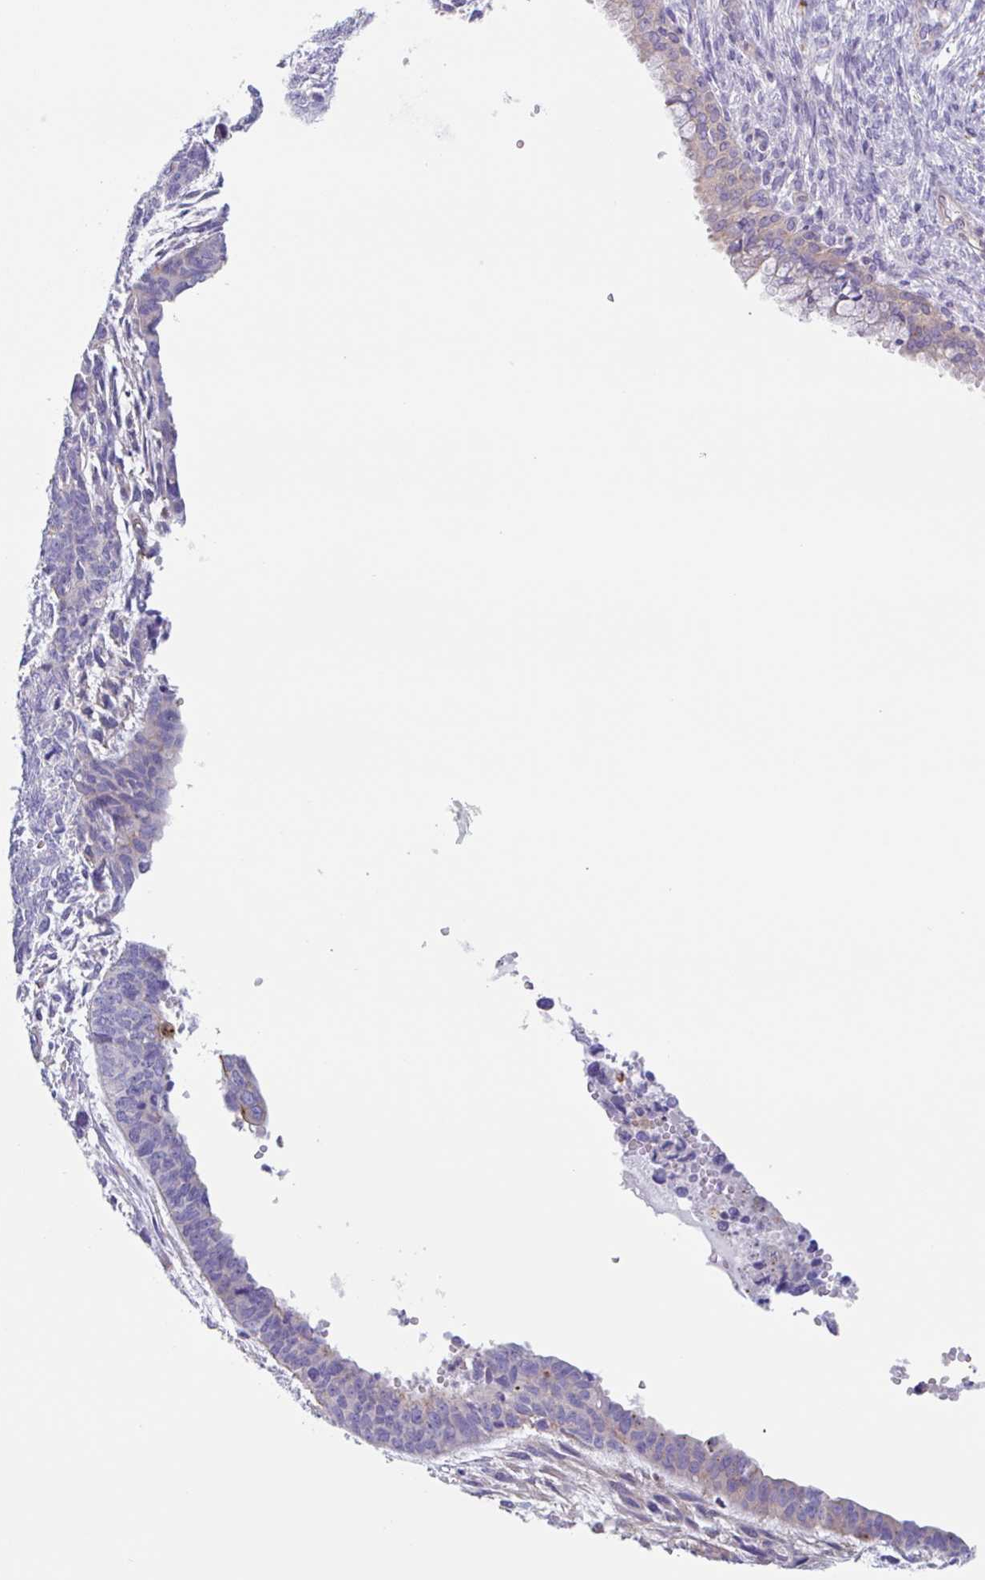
{"staining": {"intensity": "negative", "quantity": "none", "location": "none"}, "tissue": "cervical cancer", "cell_type": "Tumor cells", "image_type": "cancer", "snomed": [{"axis": "morphology", "description": "Squamous cell carcinoma, NOS"}, {"axis": "topography", "description": "Cervix"}], "caption": "Human cervical squamous cell carcinoma stained for a protein using immunohistochemistry reveals no staining in tumor cells.", "gene": "LENG9", "patient": {"sex": "female", "age": 63}}